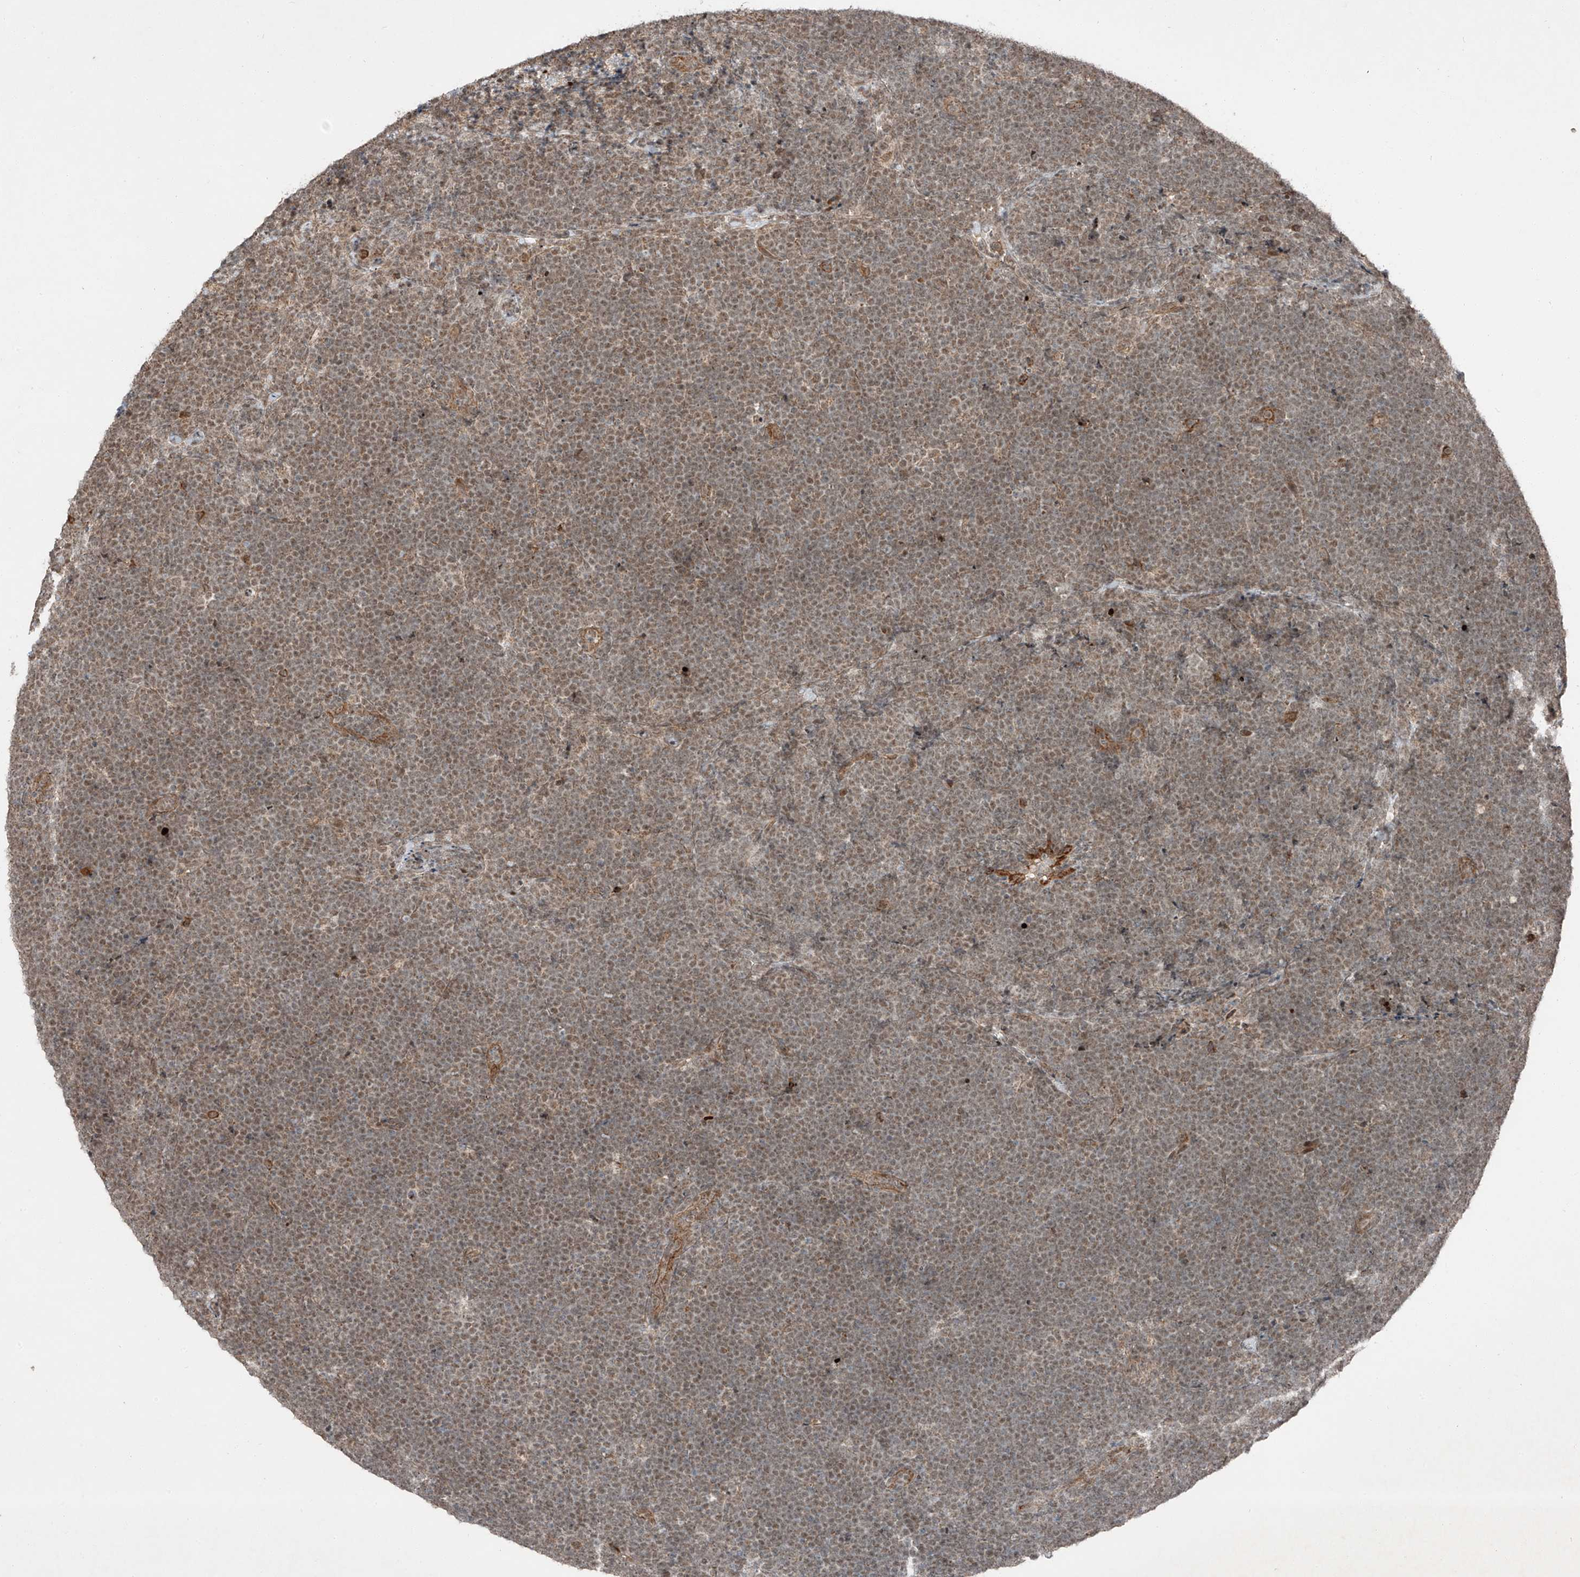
{"staining": {"intensity": "moderate", "quantity": ">75%", "location": "nuclear"}, "tissue": "lymphoma", "cell_type": "Tumor cells", "image_type": "cancer", "snomed": [{"axis": "morphology", "description": "Malignant lymphoma, non-Hodgkin's type, High grade"}, {"axis": "topography", "description": "Lymph node"}], "caption": "A histopathology image of human high-grade malignant lymphoma, non-Hodgkin's type stained for a protein reveals moderate nuclear brown staining in tumor cells.", "gene": "ZNF620", "patient": {"sex": "male", "age": 13}}